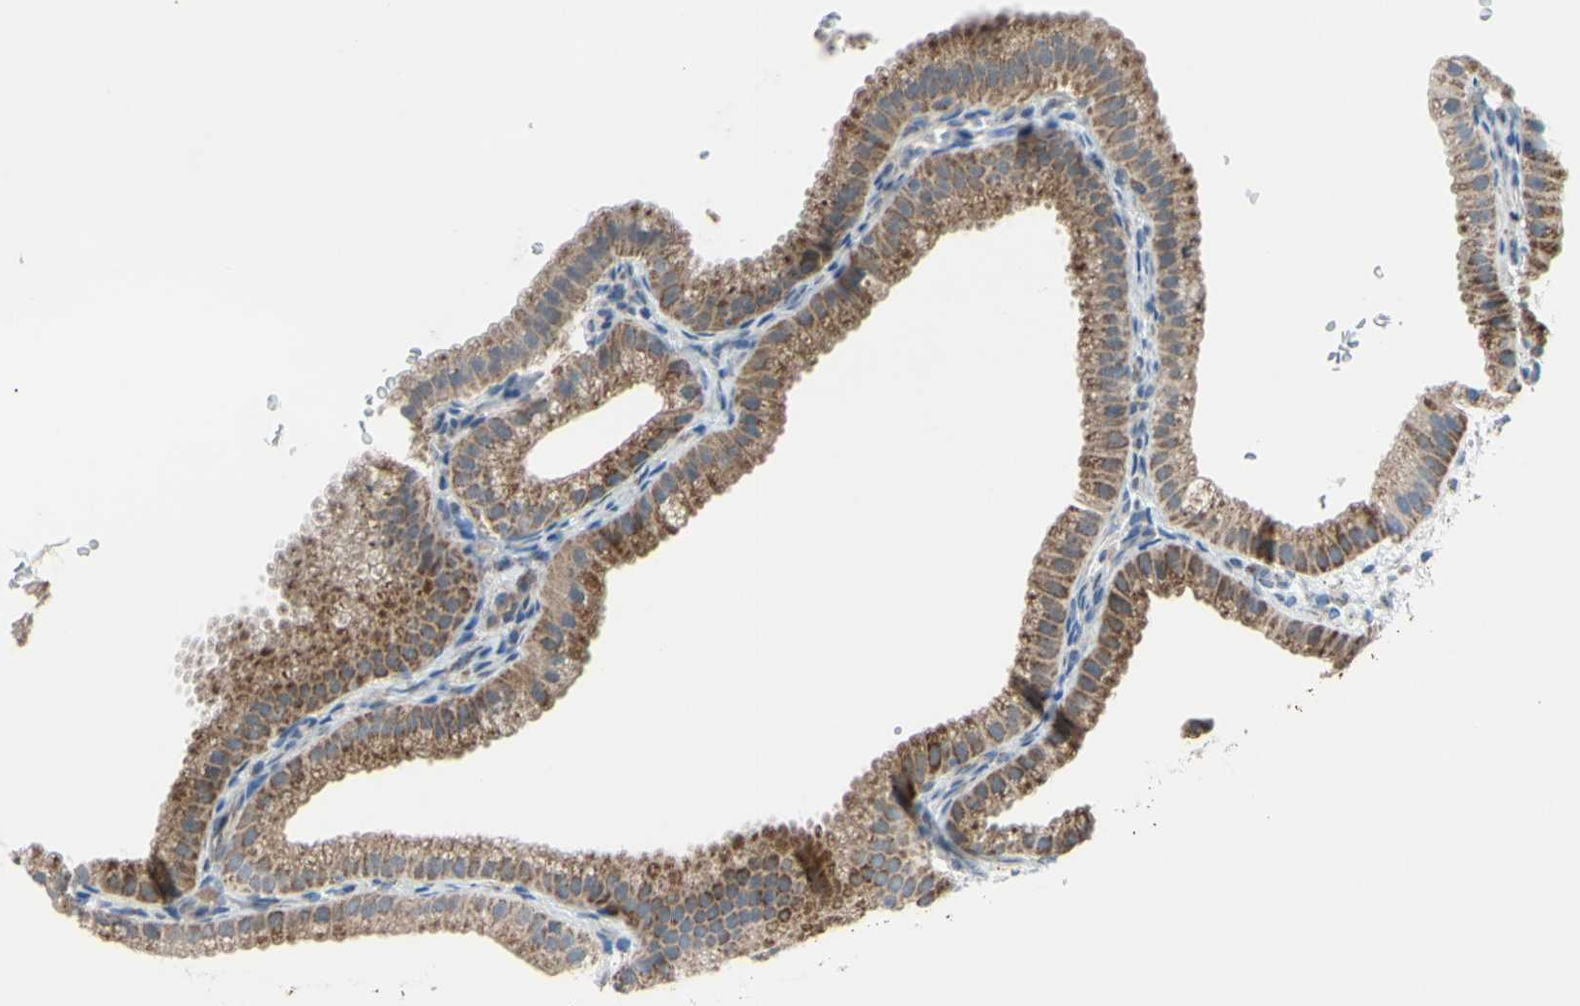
{"staining": {"intensity": "moderate", "quantity": ">75%", "location": "cytoplasmic/membranous"}, "tissue": "gallbladder", "cell_type": "Glandular cells", "image_type": "normal", "snomed": [{"axis": "morphology", "description": "Normal tissue, NOS"}, {"axis": "topography", "description": "Gallbladder"}], "caption": "An IHC histopathology image of unremarkable tissue is shown. Protein staining in brown labels moderate cytoplasmic/membranous positivity in gallbladder within glandular cells. (DAB = brown stain, brightfield microscopy at high magnification).", "gene": "GLT8D1", "patient": {"sex": "female", "age": 64}}